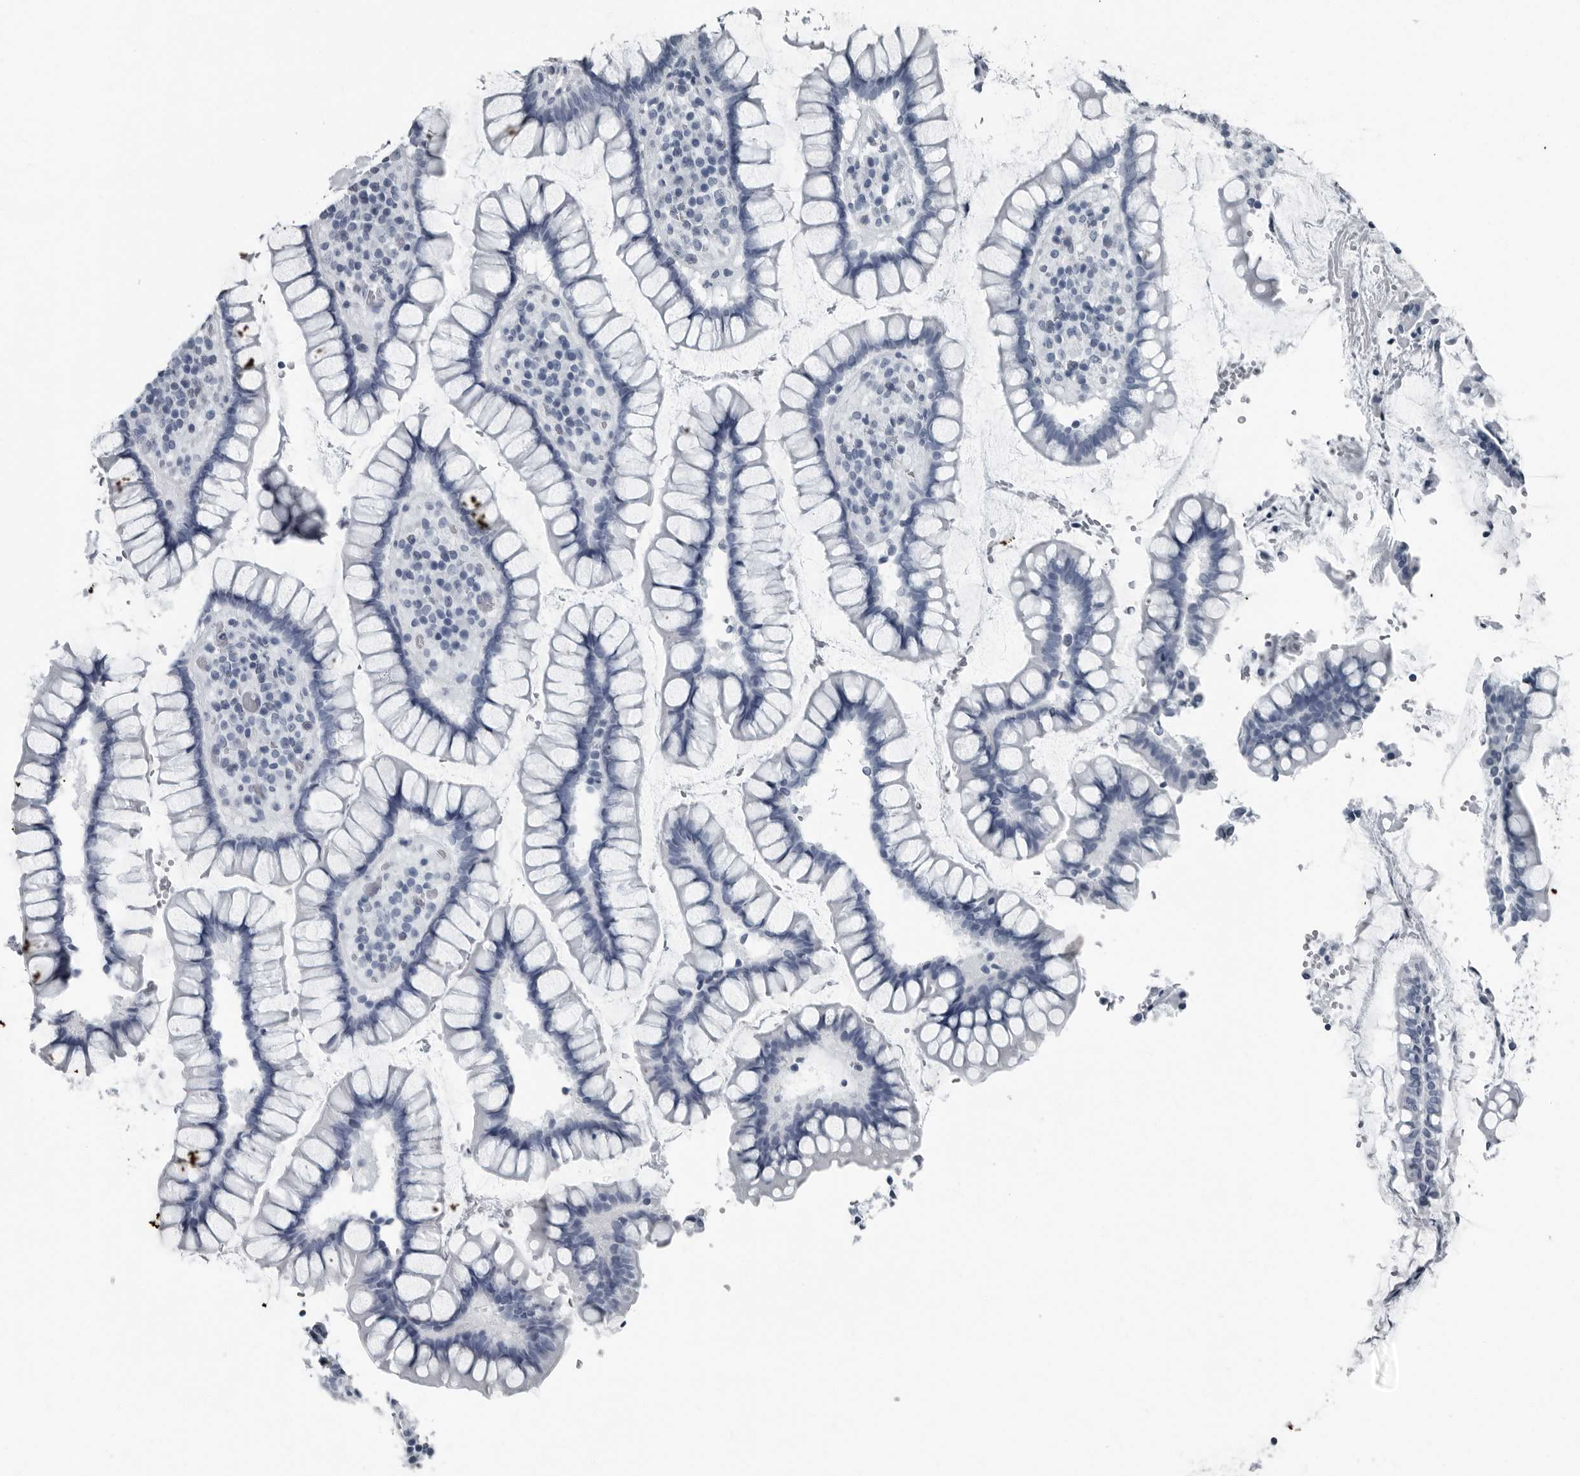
{"staining": {"intensity": "negative", "quantity": "none", "location": "none"}, "tissue": "colon", "cell_type": "Endothelial cells", "image_type": "normal", "snomed": [{"axis": "morphology", "description": "Normal tissue, NOS"}, {"axis": "topography", "description": "Colon"}], "caption": "There is no significant positivity in endothelial cells of colon. (Immunohistochemistry, brightfield microscopy, high magnification).", "gene": "PRSS1", "patient": {"sex": "female", "age": 79}}